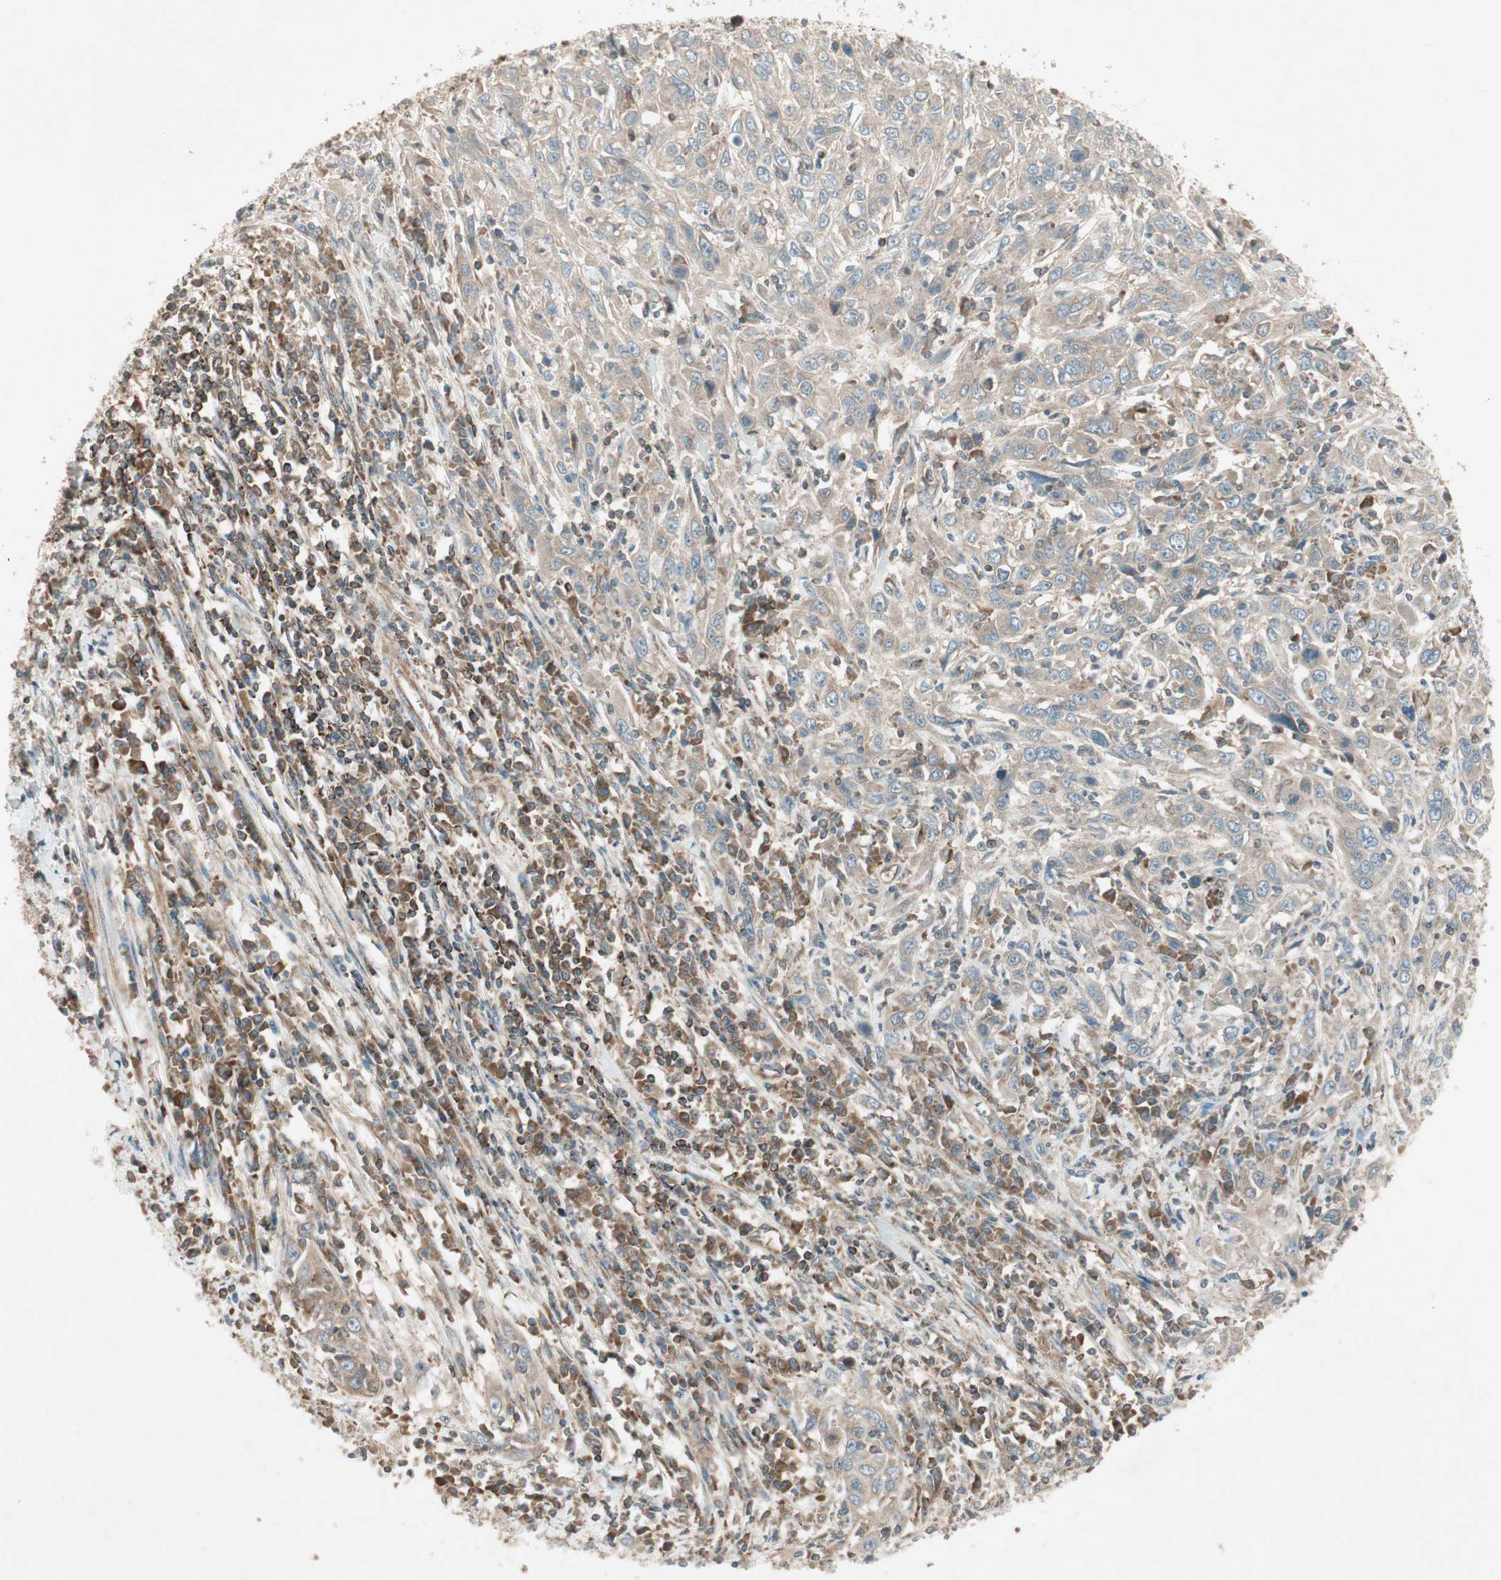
{"staining": {"intensity": "weak", "quantity": ">75%", "location": "cytoplasmic/membranous"}, "tissue": "cervical cancer", "cell_type": "Tumor cells", "image_type": "cancer", "snomed": [{"axis": "morphology", "description": "Squamous cell carcinoma, NOS"}, {"axis": "topography", "description": "Cervix"}], "caption": "Immunohistochemical staining of human cervical squamous cell carcinoma shows low levels of weak cytoplasmic/membranous protein expression in about >75% of tumor cells. Immunohistochemistry (ihc) stains the protein of interest in brown and the nuclei are stained blue.", "gene": "CHADL", "patient": {"sex": "female", "age": 46}}